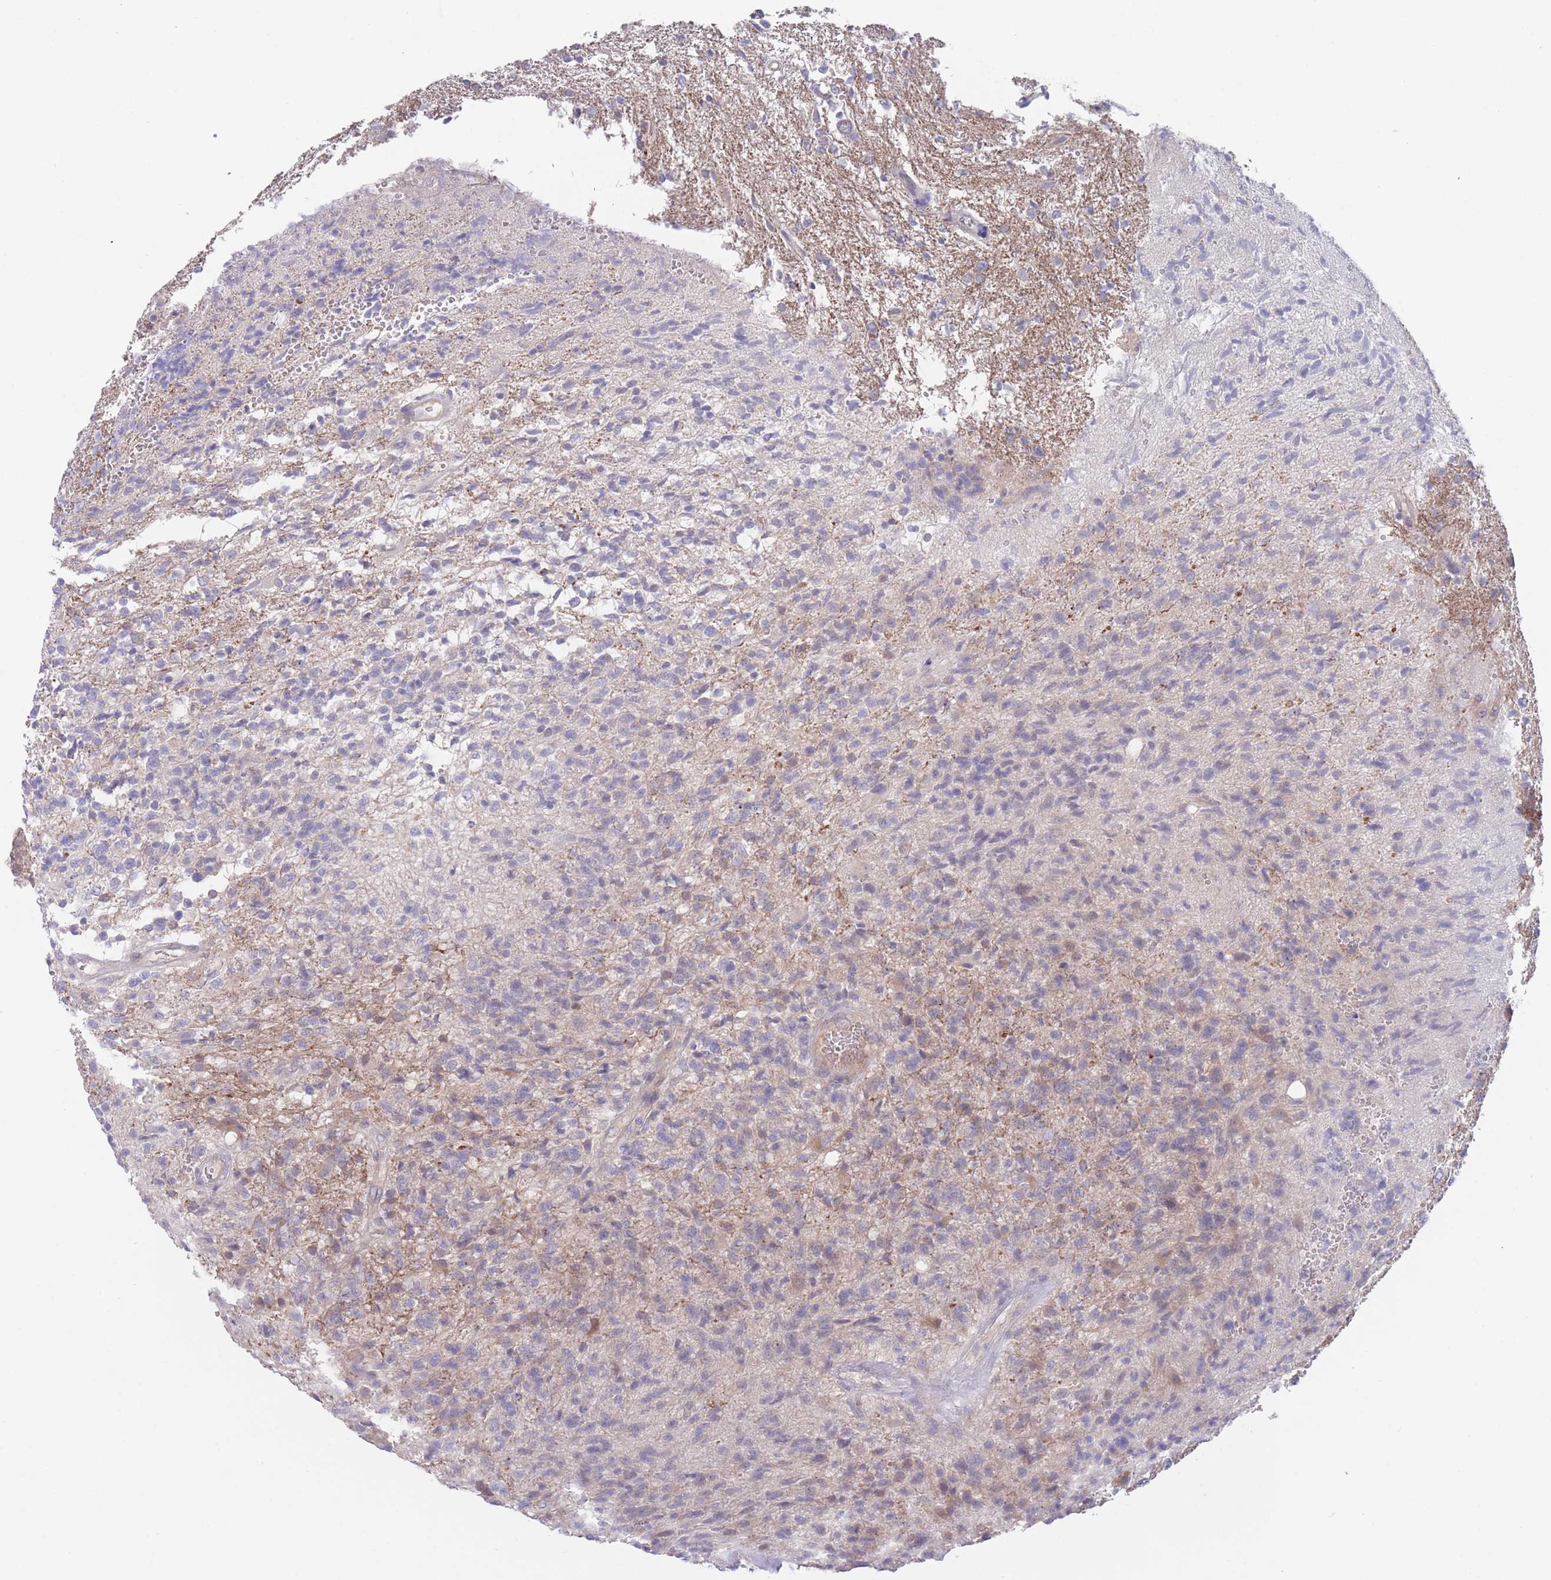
{"staining": {"intensity": "negative", "quantity": "none", "location": "none"}, "tissue": "glioma", "cell_type": "Tumor cells", "image_type": "cancer", "snomed": [{"axis": "morphology", "description": "Glioma, malignant, High grade"}, {"axis": "topography", "description": "Brain"}], "caption": "Malignant glioma (high-grade) stained for a protein using IHC exhibits no expression tumor cells.", "gene": "ZNF281", "patient": {"sex": "male", "age": 56}}